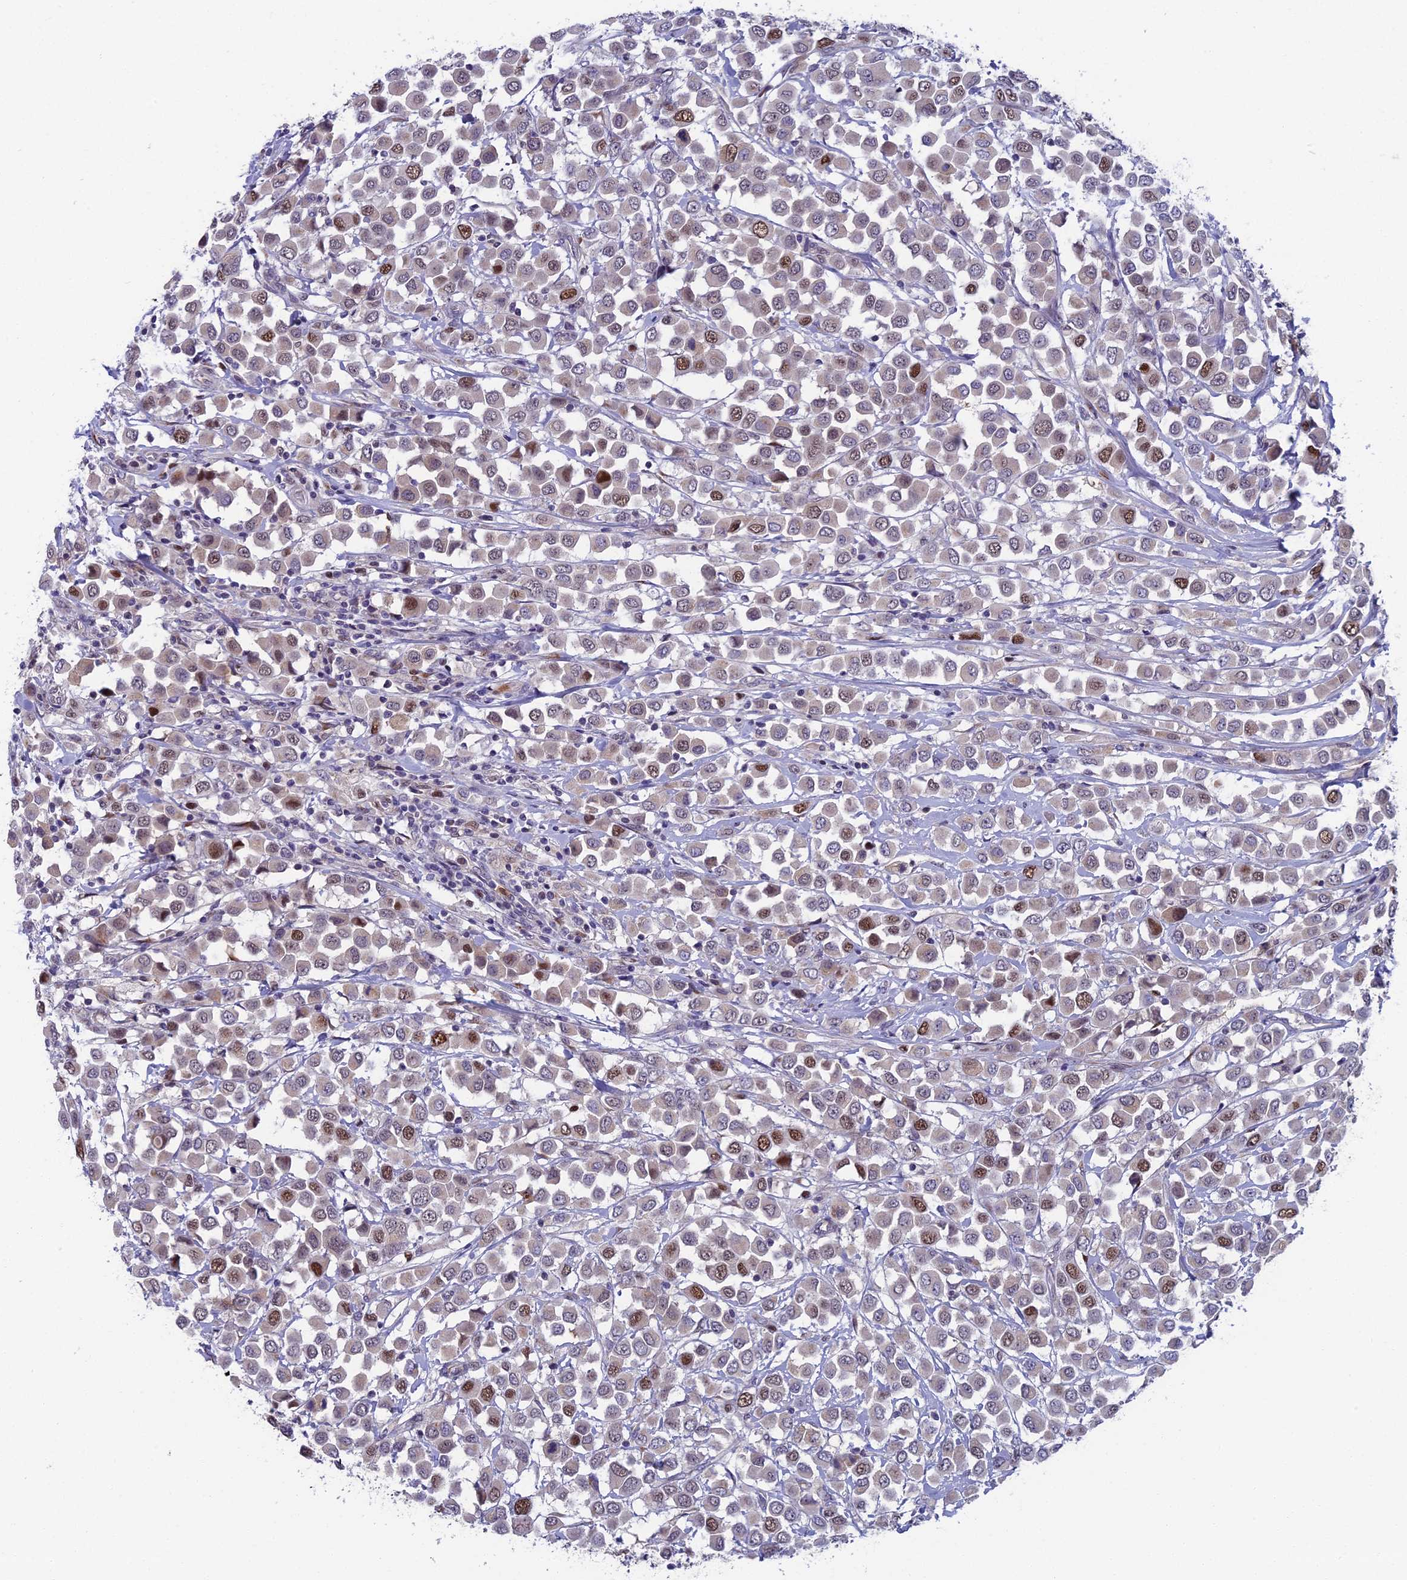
{"staining": {"intensity": "moderate", "quantity": "<25%", "location": "nuclear"}, "tissue": "breast cancer", "cell_type": "Tumor cells", "image_type": "cancer", "snomed": [{"axis": "morphology", "description": "Duct carcinoma"}, {"axis": "topography", "description": "Breast"}], "caption": "Immunohistochemical staining of human breast cancer (infiltrating ductal carcinoma) demonstrates low levels of moderate nuclear protein expression in approximately <25% of tumor cells. The staining is performed using DAB (3,3'-diaminobenzidine) brown chromogen to label protein expression. The nuclei are counter-stained blue using hematoxylin.", "gene": "LIG1", "patient": {"sex": "female", "age": 61}}